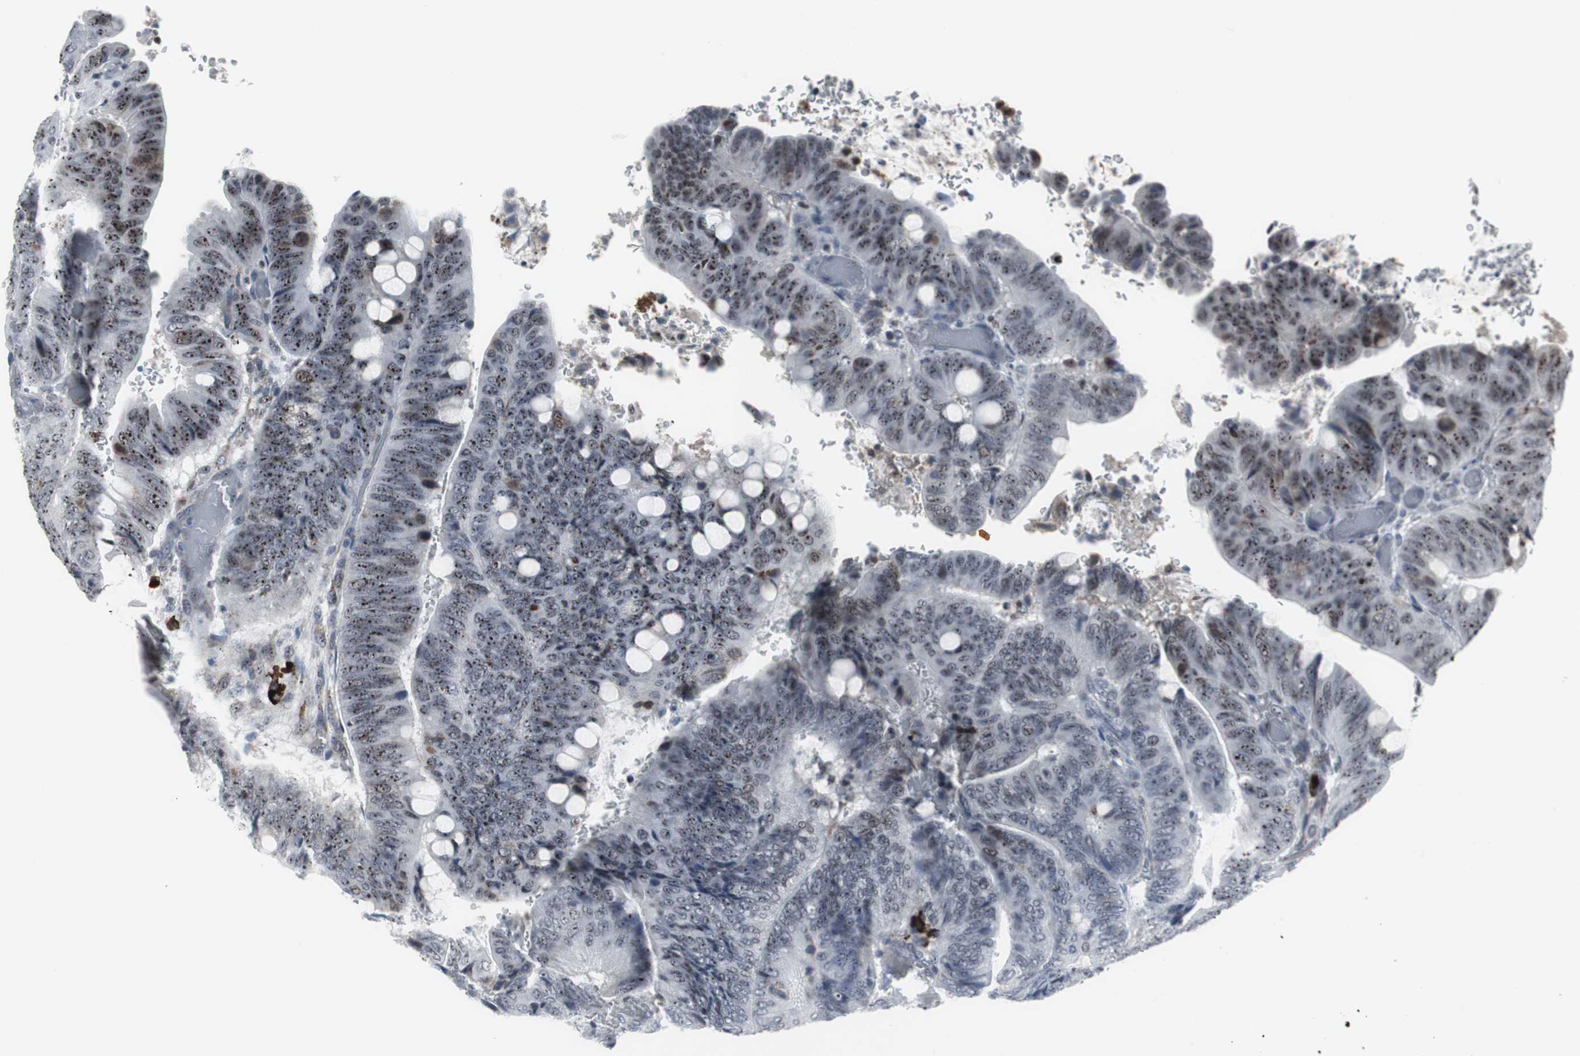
{"staining": {"intensity": "moderate", "quantity": ">75%", "location": "nuclear"}, "tissue": "colorectal cancer", "cell_type": "Tumor cells", "image_type": "cancer", "snomed": [{"axis": "morphology", "description": "Normal tissue, NOS"}, {"axis": "morphology", "description": "Adenocarcinoma, NOS"}, {"axis": "topography", "description": "Rectum"}, {"axis": "topography", "description": "Peripheral nerve tissue"}], "caption": "IHC histopathology image of human colorectal cancer stained for a protein (brown), which exhibits medium levels of moderate nuclear expression in approximately >75% of tumor cells.", "gene": "DOK1", "patient": {"sex": "male", "age": 92}}